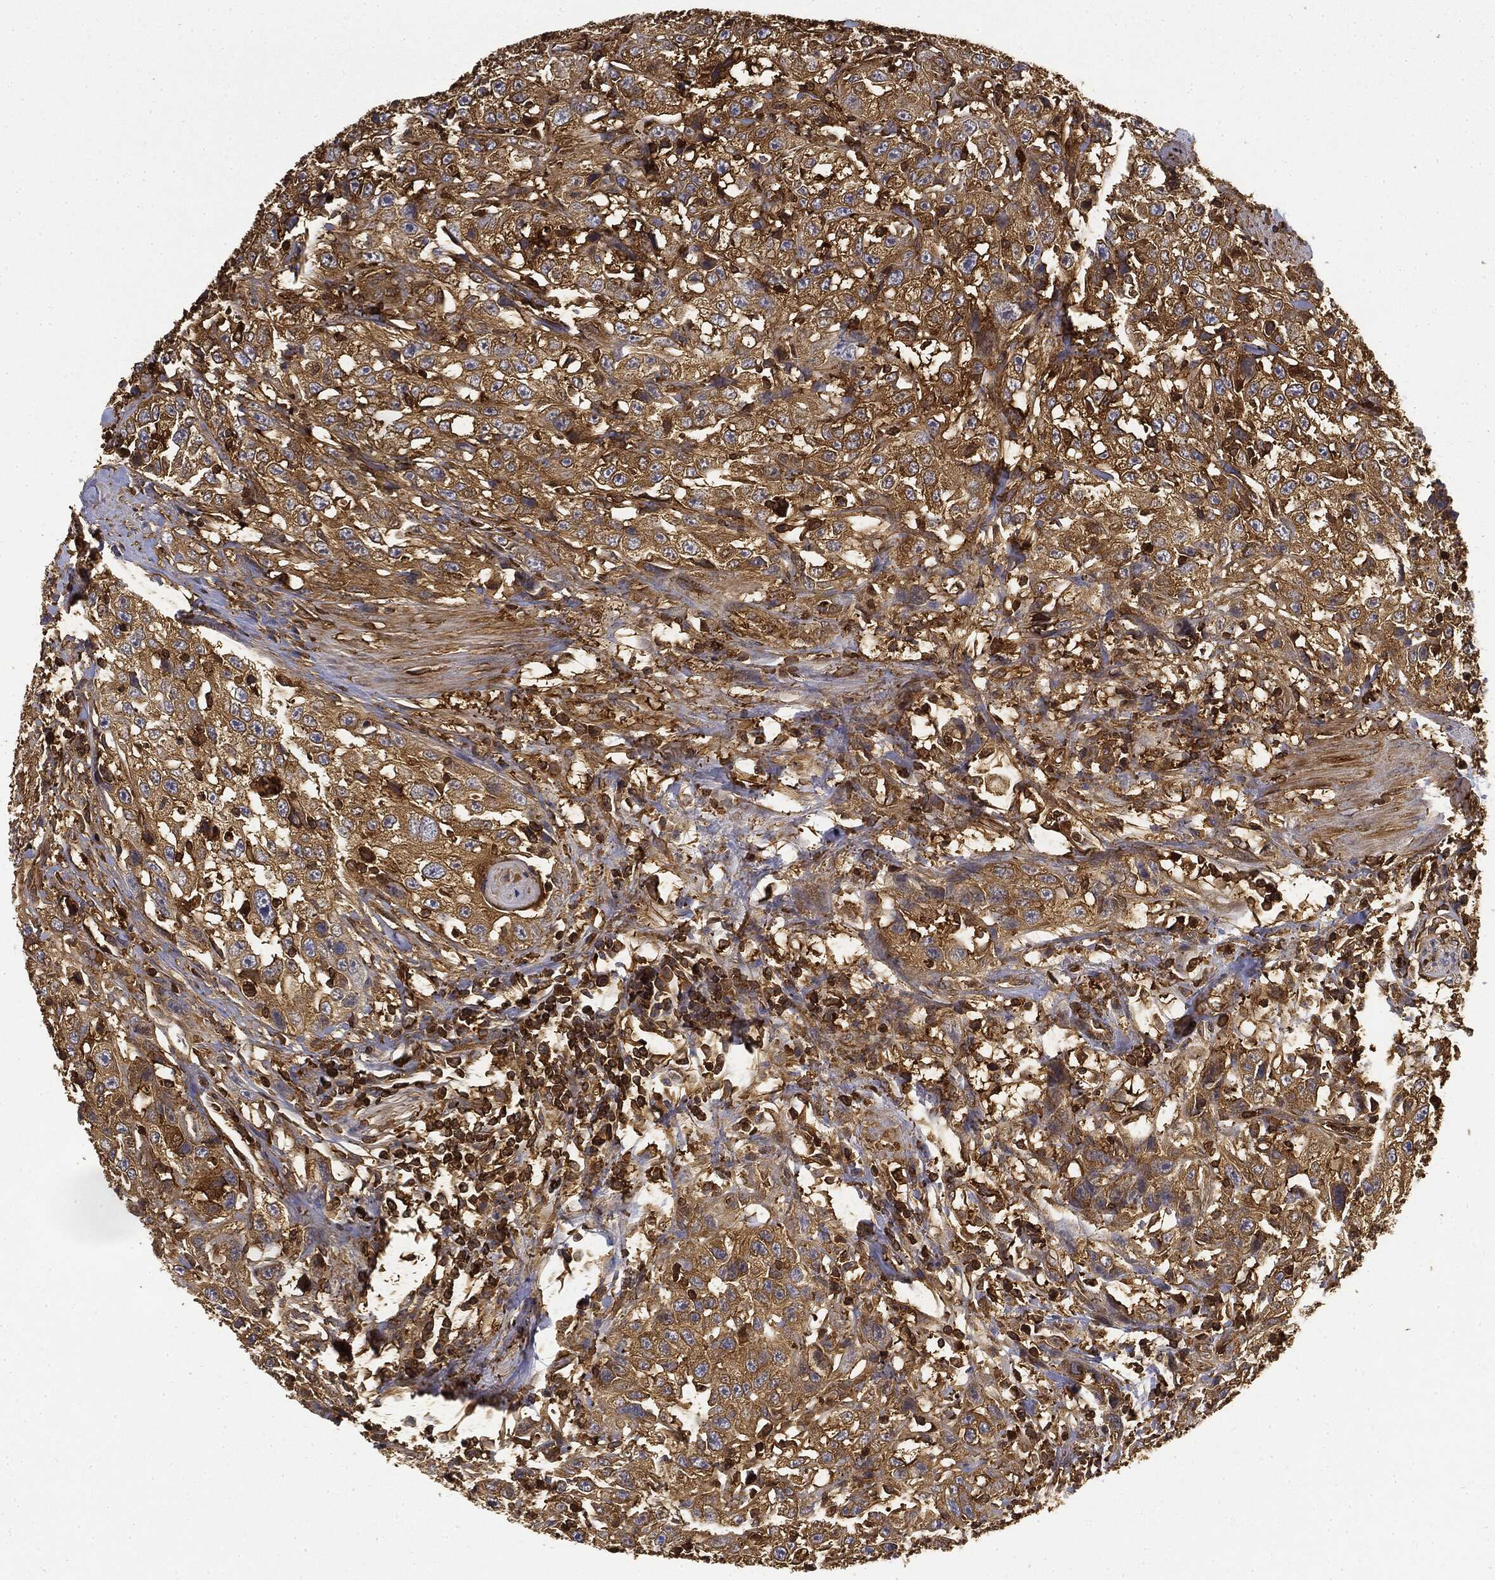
{"staining": {"intensity": "strong", "quantity": "25%-75%", "location": "cytoplasmic/membranous"}, "tissue": "urothelial cancer", "cell_type": "Tumor cells", "image_type": "cancer", "snomed": [{"axis": "morphology", "description": "Urothelial carcinoma, NOS"}, {"axis": "morphology", "description": "Urothelial carcinoma, High grade"}, {"axis": "topography", "description": "Urinary bladder"}], "caption": "IHC (DAB) staining of human urothelial cancer shows strong cytoplasmic/membranous protein staining in about 25%-75% of tumor cells.", "gene": "WDR1", "patient": {"sex": "female", "age": 73}}